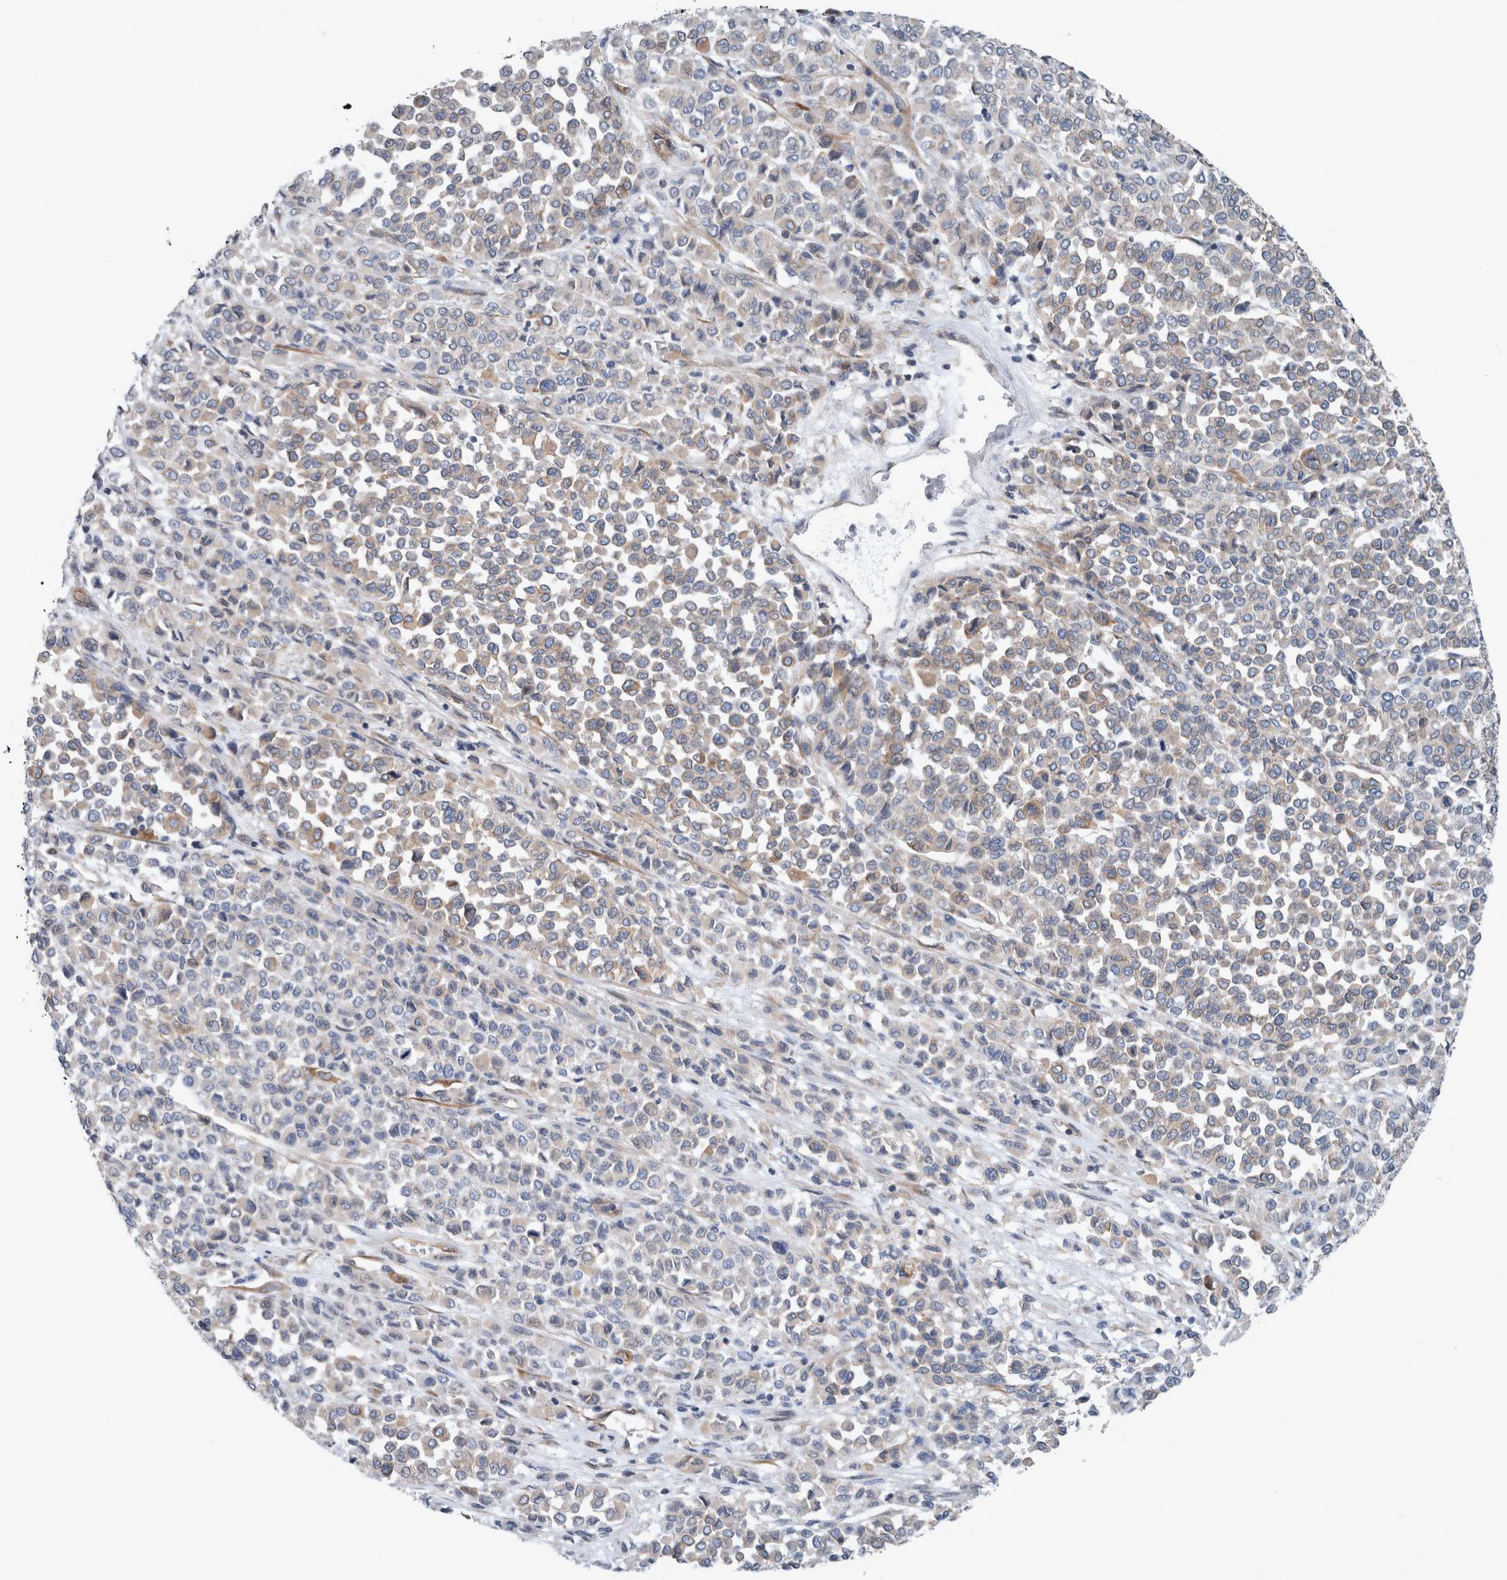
{"staining": {"intensity": "weak", "quantity": "<25%", "location": "cytoplasmic/membranous"}, "tissue": "melanoma", "cell_type": "Tumor cells", "image_type": "cancer", "snomed": [{"axis": "morphology", "description": "Malignant melanoma, Metastatic site"}, {"axis": "topography", "description": "Pancreas"}], "caption": "The photomicrograph shows no significant staining in tumor cells of melanoma. (Brightfield microscopy of DAB immunohistochemistry (IHC) at high magnification).", "gene": "PLEC", "patient": {"sex": "female", "age": 30}}